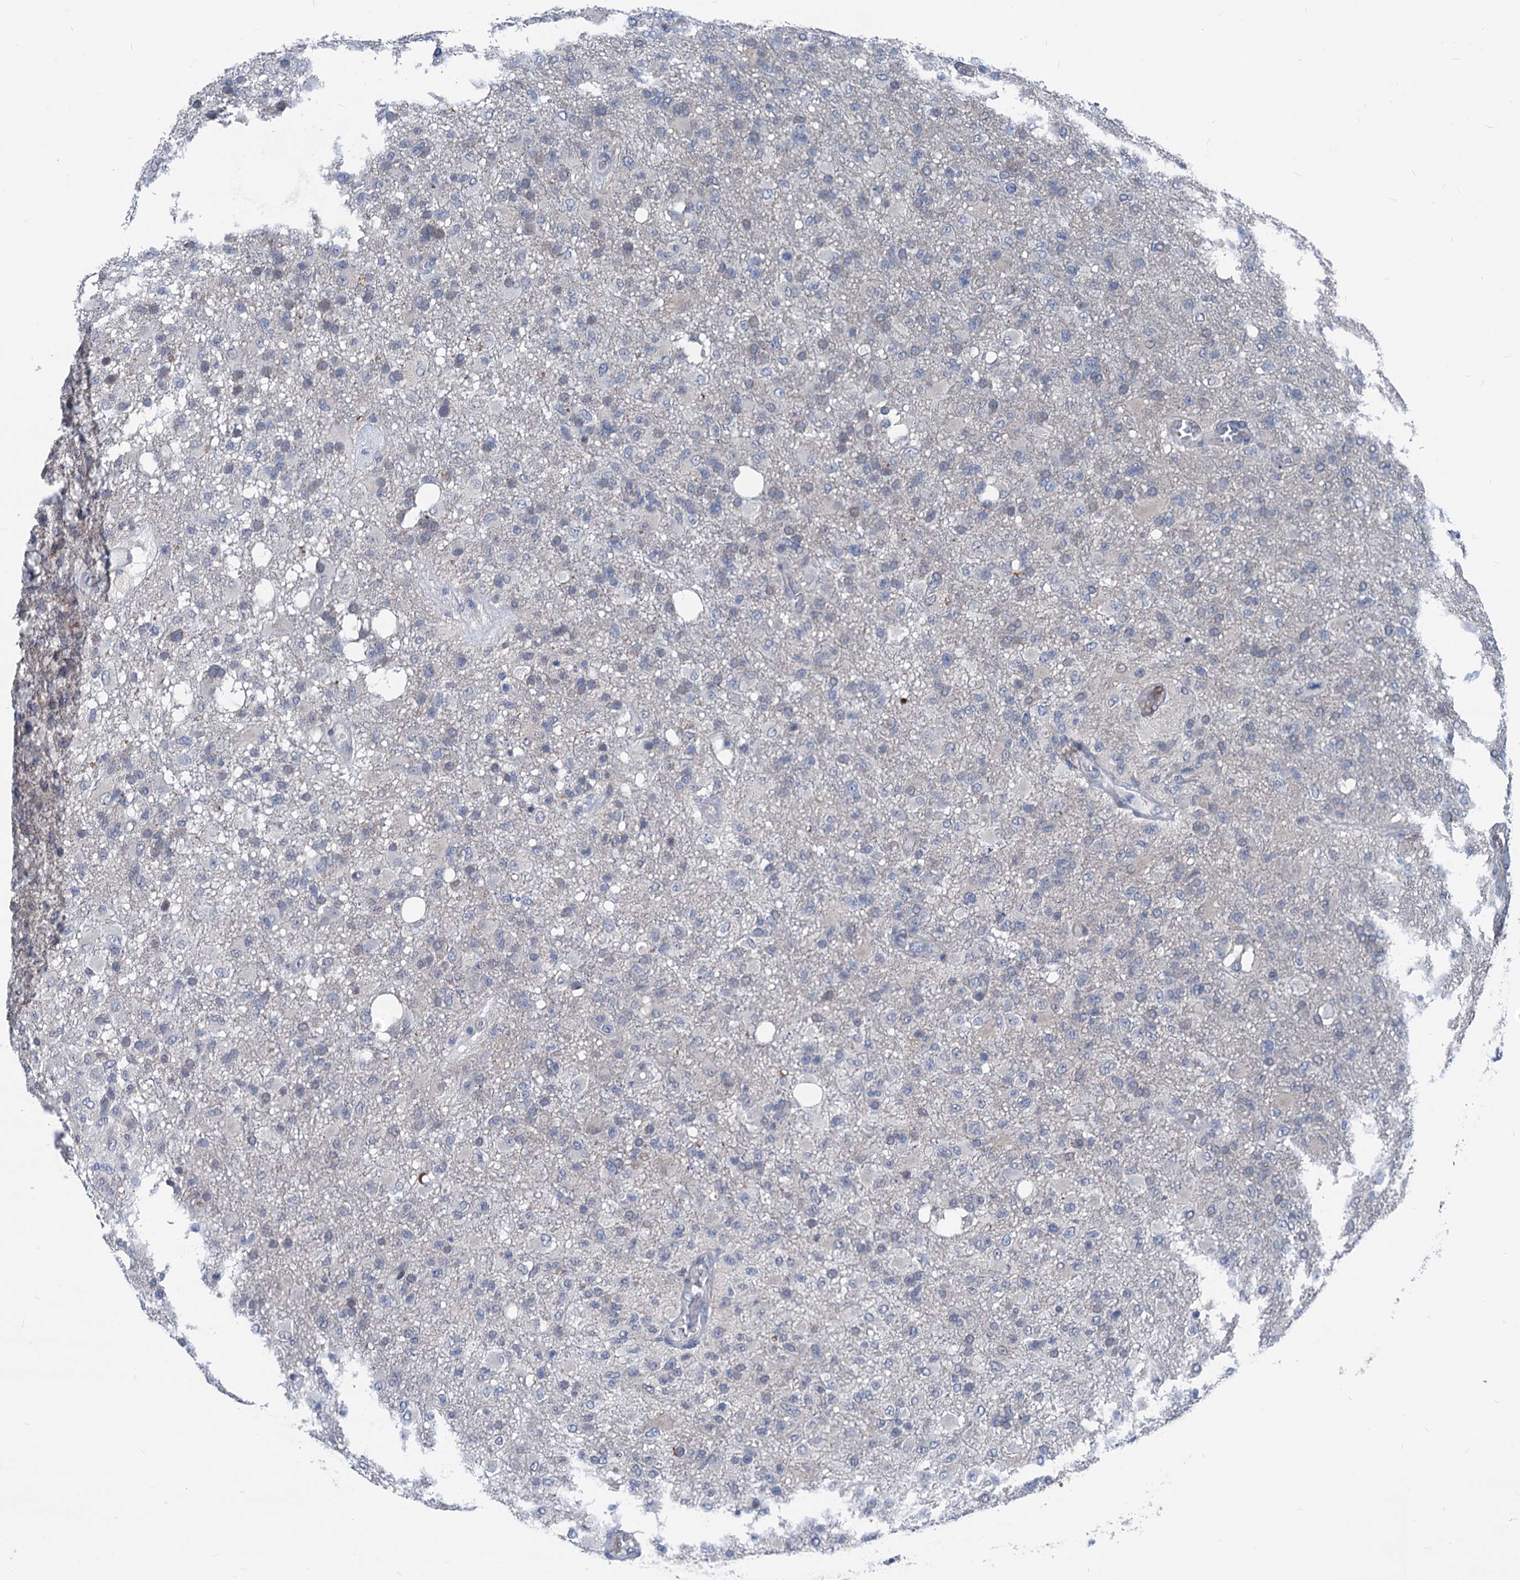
{"staining": {"intensity": "weak", "quantity": "<25%", "location": "cytoplasmic/membranous,nuclear"}, "tissue": "glioma", "cell_type": "Tumor cells", "image_type": "cancer", "snomed": [{"axis": "morphology", "description": "Glioma, malignant, High grade"}, {"axis": "topography", "description": "Brain"}], "caption": "Photomicrograph shows no significant protein expression in tumor cells of high-grade glioma (malignant).", "gene": "GLO1", "patient": {"sex": "female", "age": 74}}